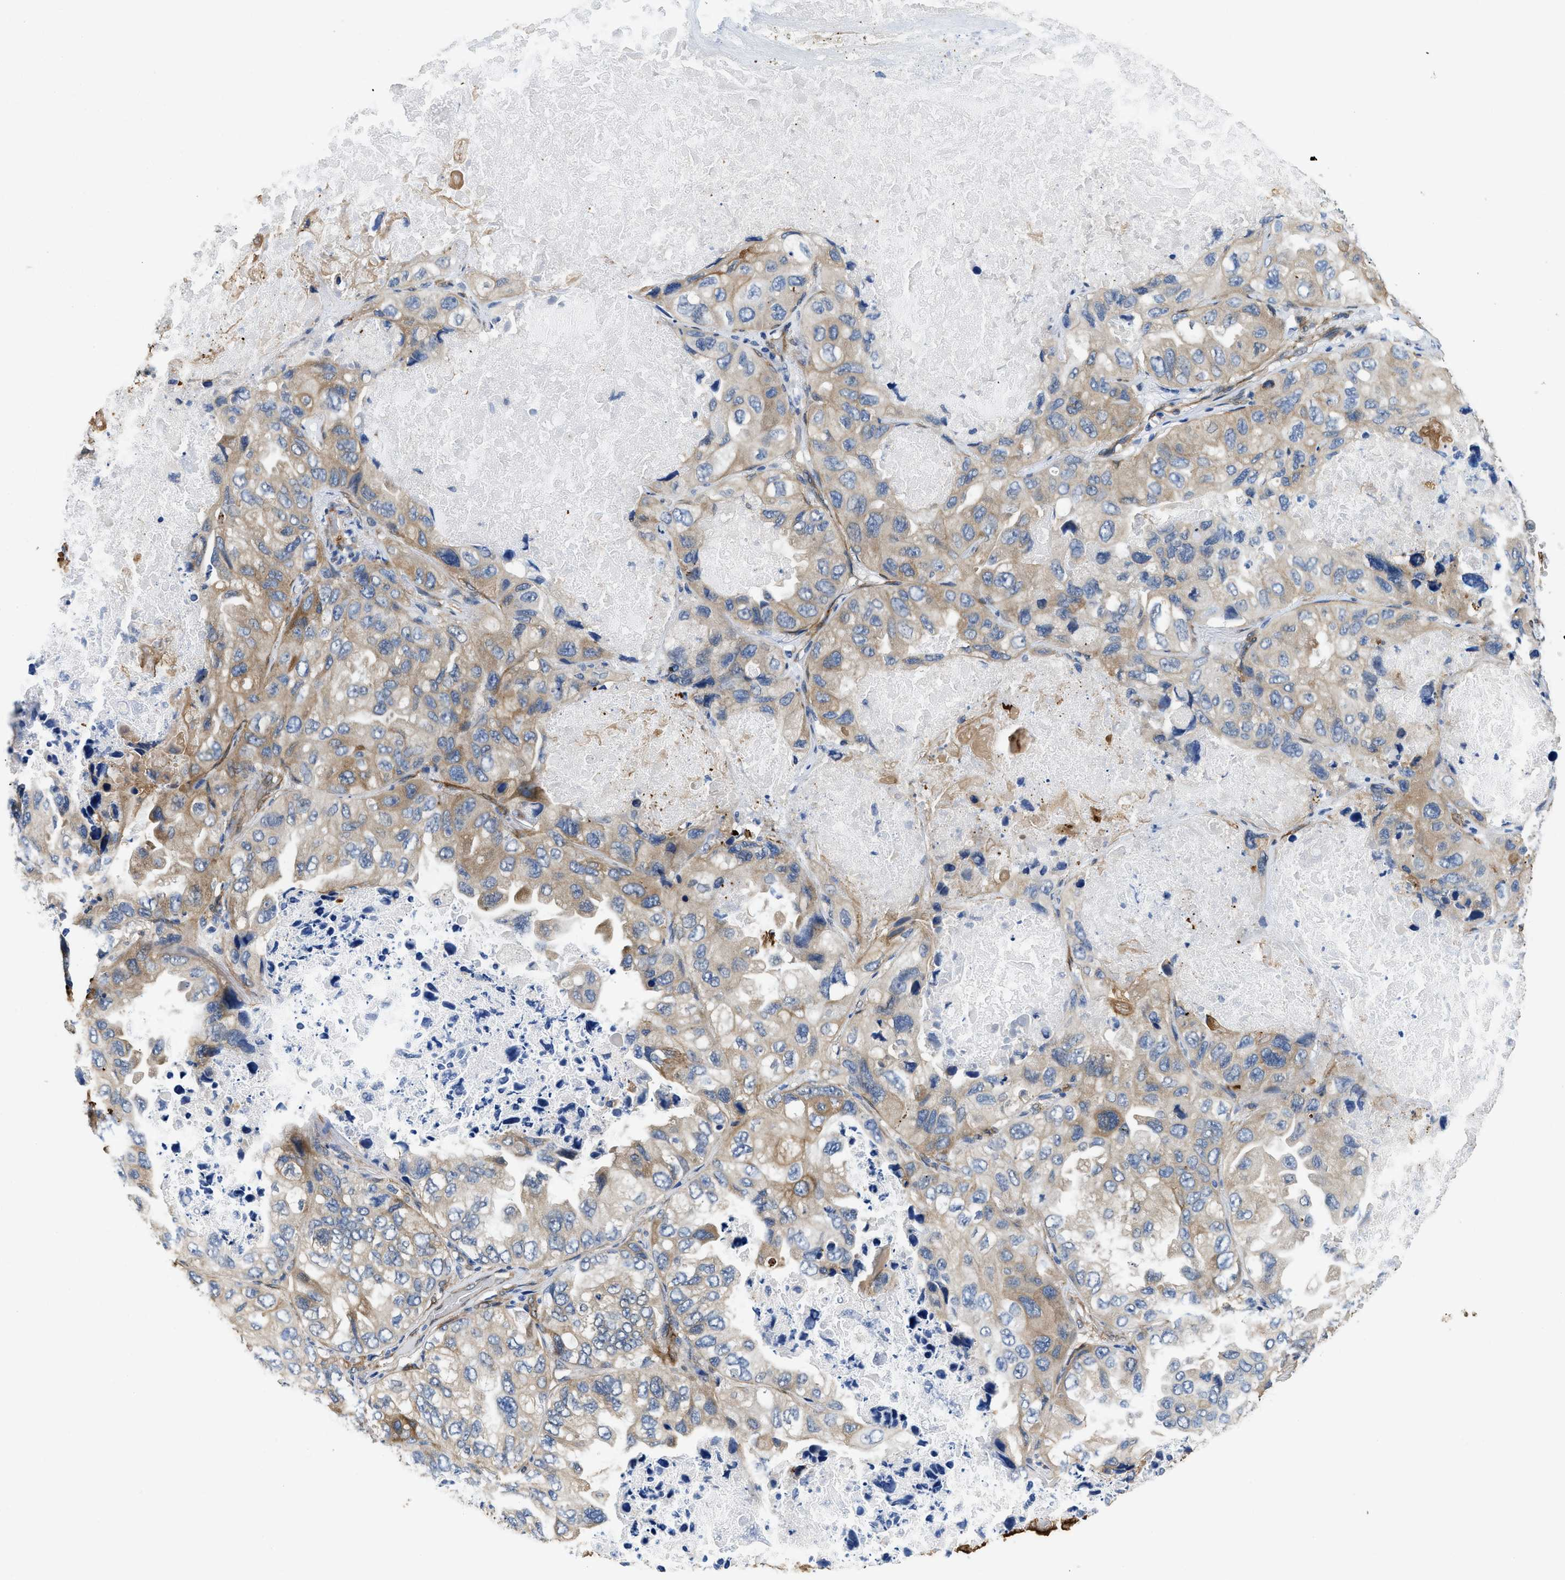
{"staining": {"intensity": "moderate", "quantity": "25%-75%", "location": "cytoplasmic/membranous"}, "tissue": "lung cancer", "cell_type": "Tumor cells", "image_type": "cancer", "snomed": [{"axis": "morphology", "description": "Squamous cell carcinoma, NOS"}, {"axis": "topography", "description": "Lung"}], "caption": "Immunohistochemical staining of human squamous cell carcinoma (lung) displays medium levels of moderate cytoplasmic/membranous expression in about 25%-75% of tumor cells.", "gene": "RAPH1", "patient": {"sex": "female", "age": 73}}